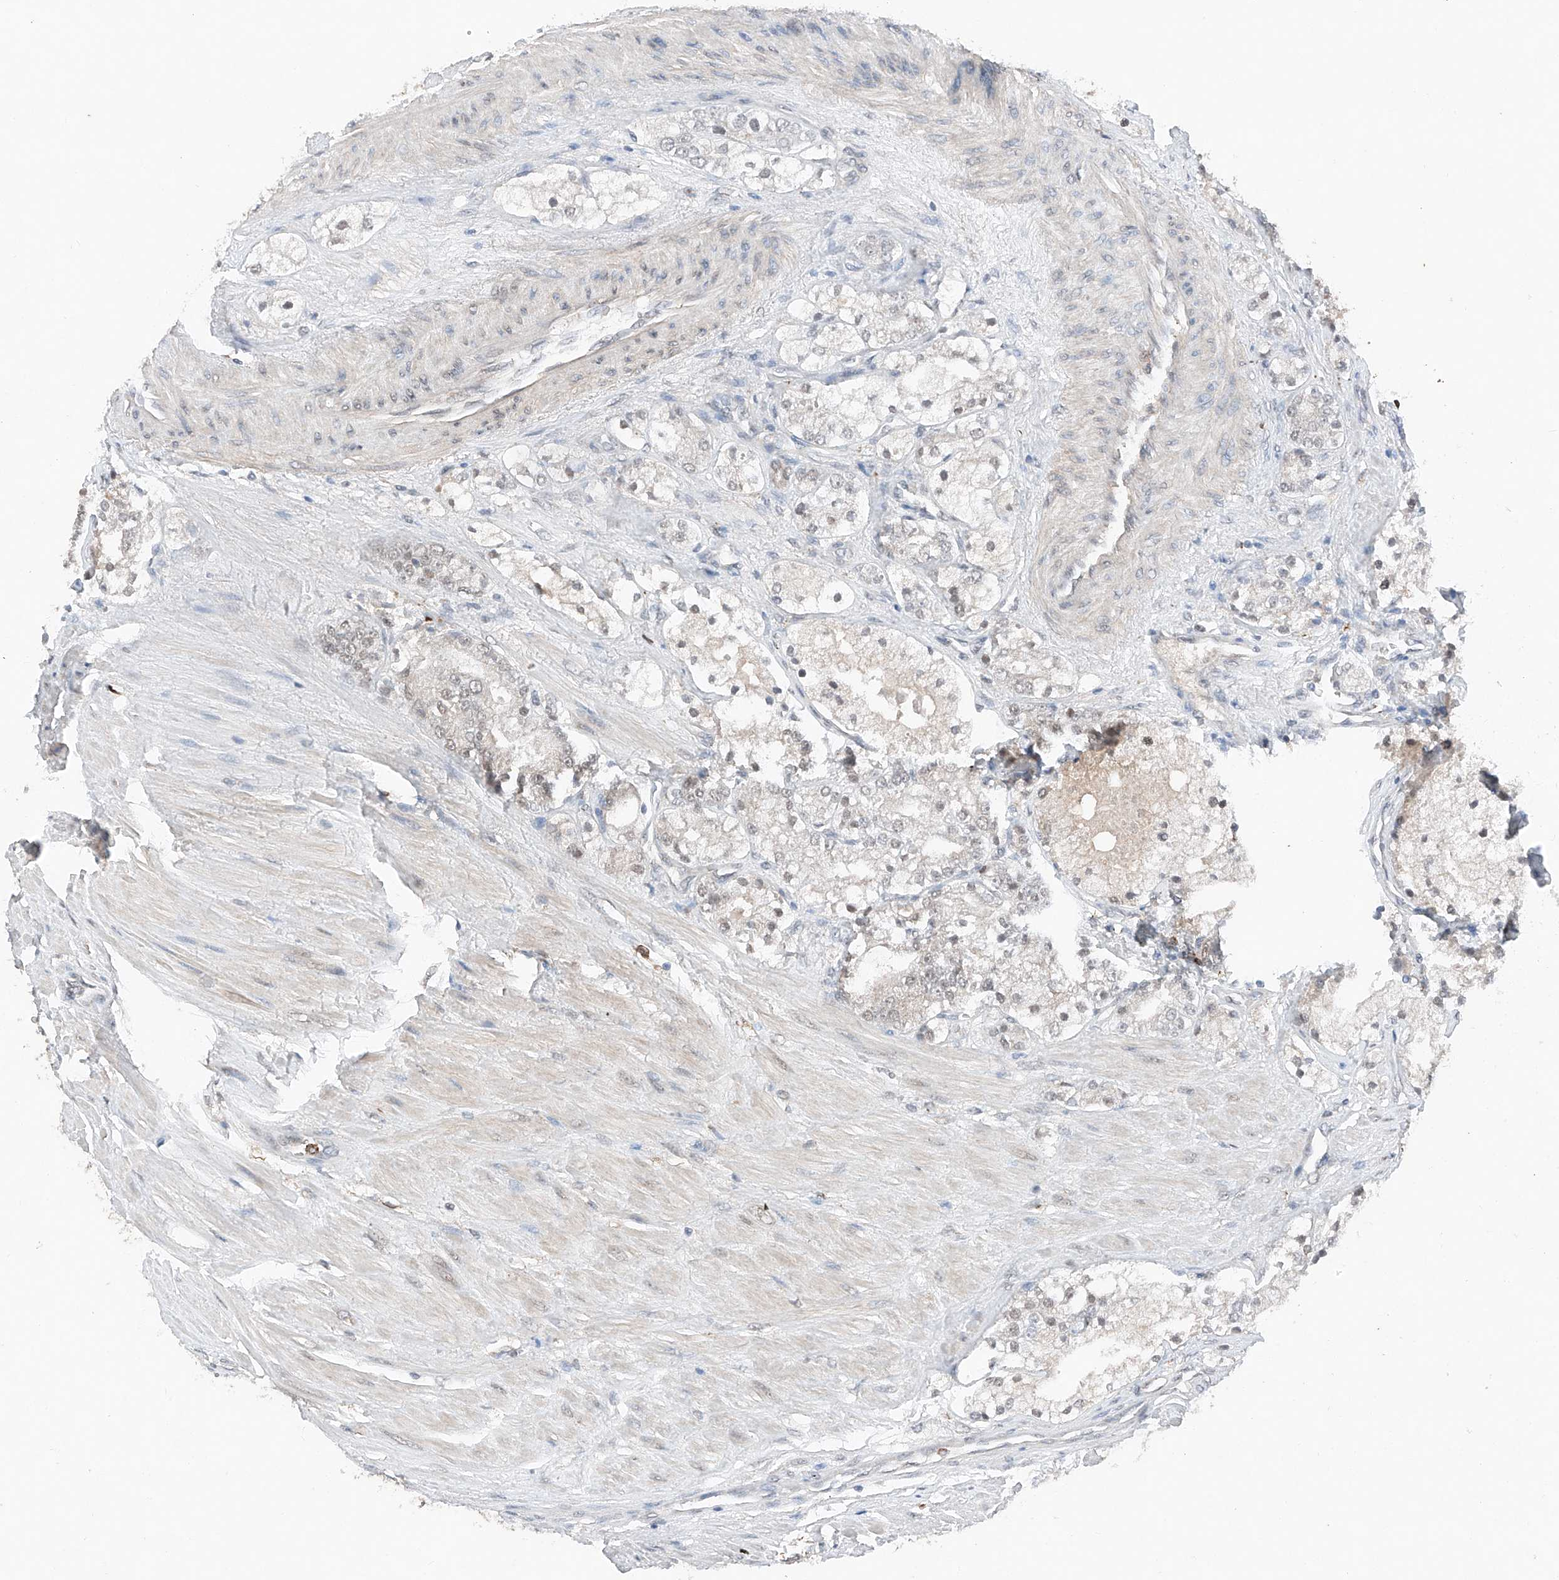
{"staining": {"intensity": "negative", "quantity": "none", "location": "none"}, "tissue": "prostate cancer", "cell_type": "Tumor cells", "image_type": "cancer", "snomed": [{"axis": "morphology", "description": "Adenocarcinoma, High grade"}, {"axis": "topography", "description": "Prostate"}], "caption": "Prostate cancer (adenocarcinoma (high-grade)) was stained to show a protein in brown. There is no significant staining in tumor cells. (Immunohistochemistry, brightfield microscopy, high magnification).", "gene": "TBX4", "patient": {"sex": "male", "age": 50}}